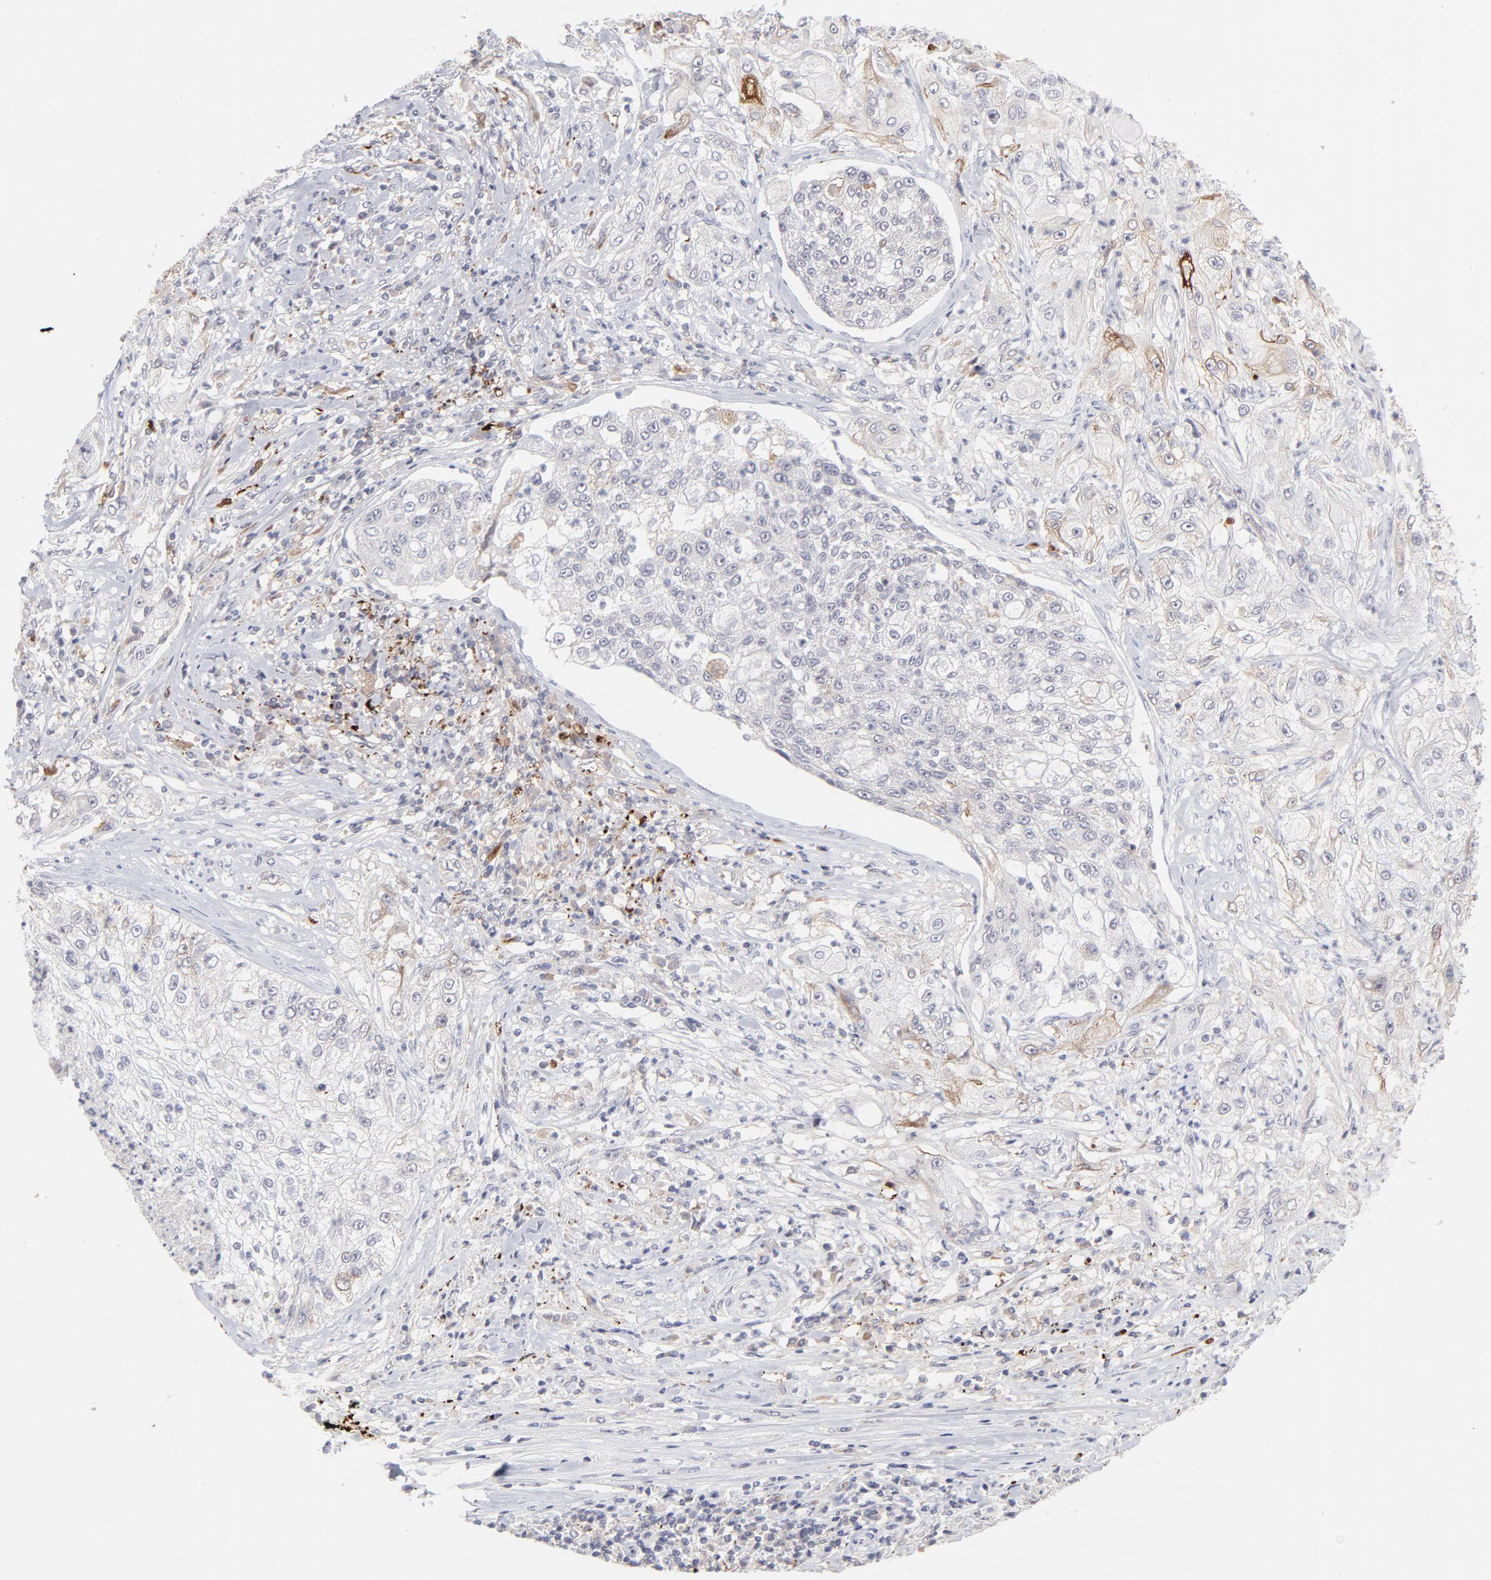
{"staining": {"intensity": "weak", "quantity": "<25%", "location": "cytoplasmic/membranous"}, "tissue": "lung cancer", "cell_type": "Tumor cells", "image_type": "cancer", "snomed": [{"axis": "morphology", "description": "Inflammation, NOS"}, {"axis": "morphology", "description": "Squamous cell carcinoma, NOS"}, {"axis": "topography", "description": "Lymph node"}, {"axis": "topography", "description": "Soft tissue"}, {"axis": "topography", "description": "Lung"}], "caption": "Squamous cell carcinoma (lung) was stained to show a protein in brown. There is no significant expression in tumor cells.", "gene": "CCR2", "patient": {"sex": "male", "age": 66}}